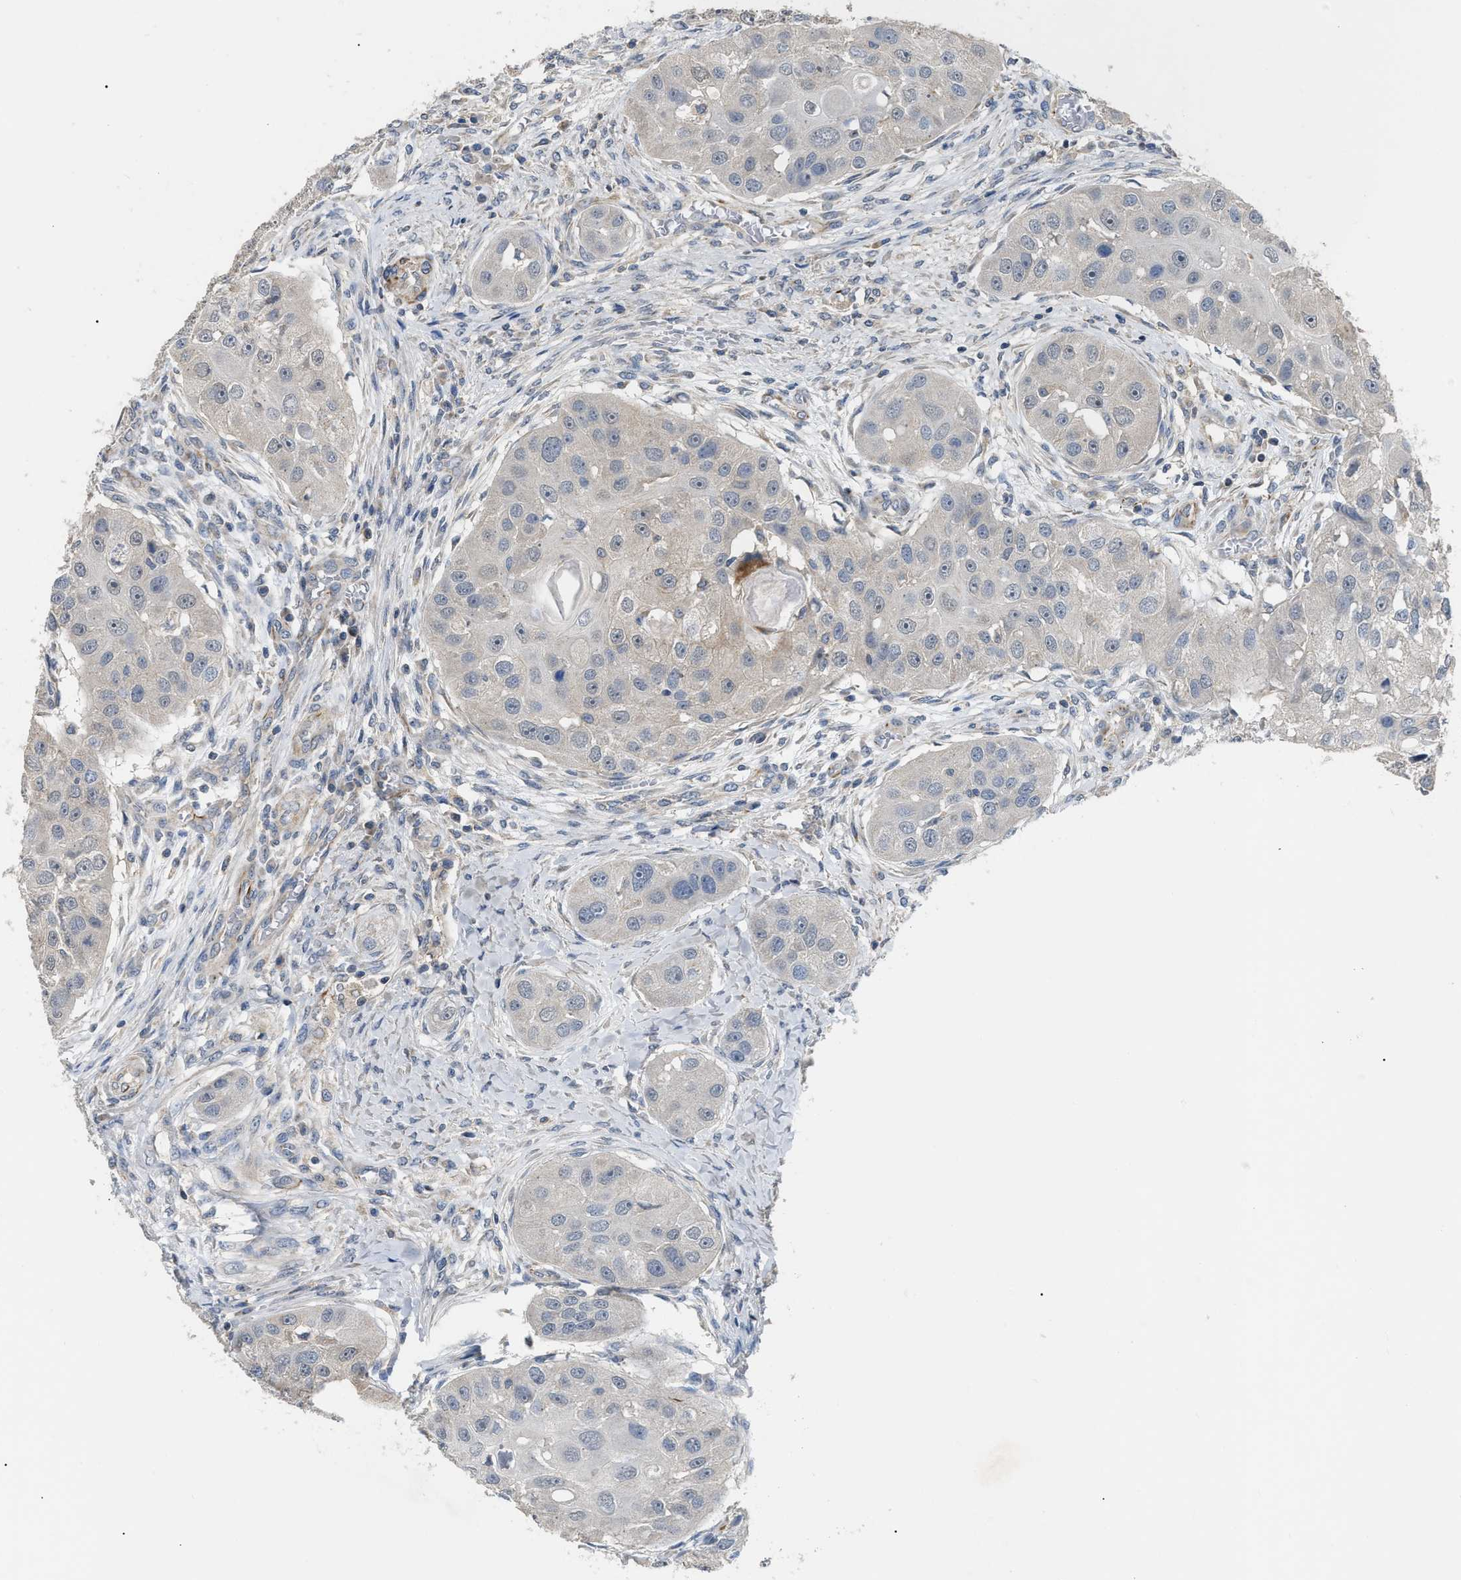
{"staining": {"intensity": "negative", "quantity": "none", "location": "none"}, "tissue": "head and neck cancer", "cell_type": "Tumor cells", "image_type": "cancer", "snomed": [{"axis": "morphology", "description": "Normal tissue, NOS"}, {"axis": "morphology", "description": "Squamous cell carcinoma, NOS"}, {"axis": "topography", "description": "Skeletal muscle"}, {"axis": "topography", "description": "Head-Neck"}], "caption": "The photomicrograph demonstrates no significant expression in tumor cells of head and neck cancer (squamous cell carcinoma).", "gene": "DHX58", "patient": {"sex": "male", "age": 51}}